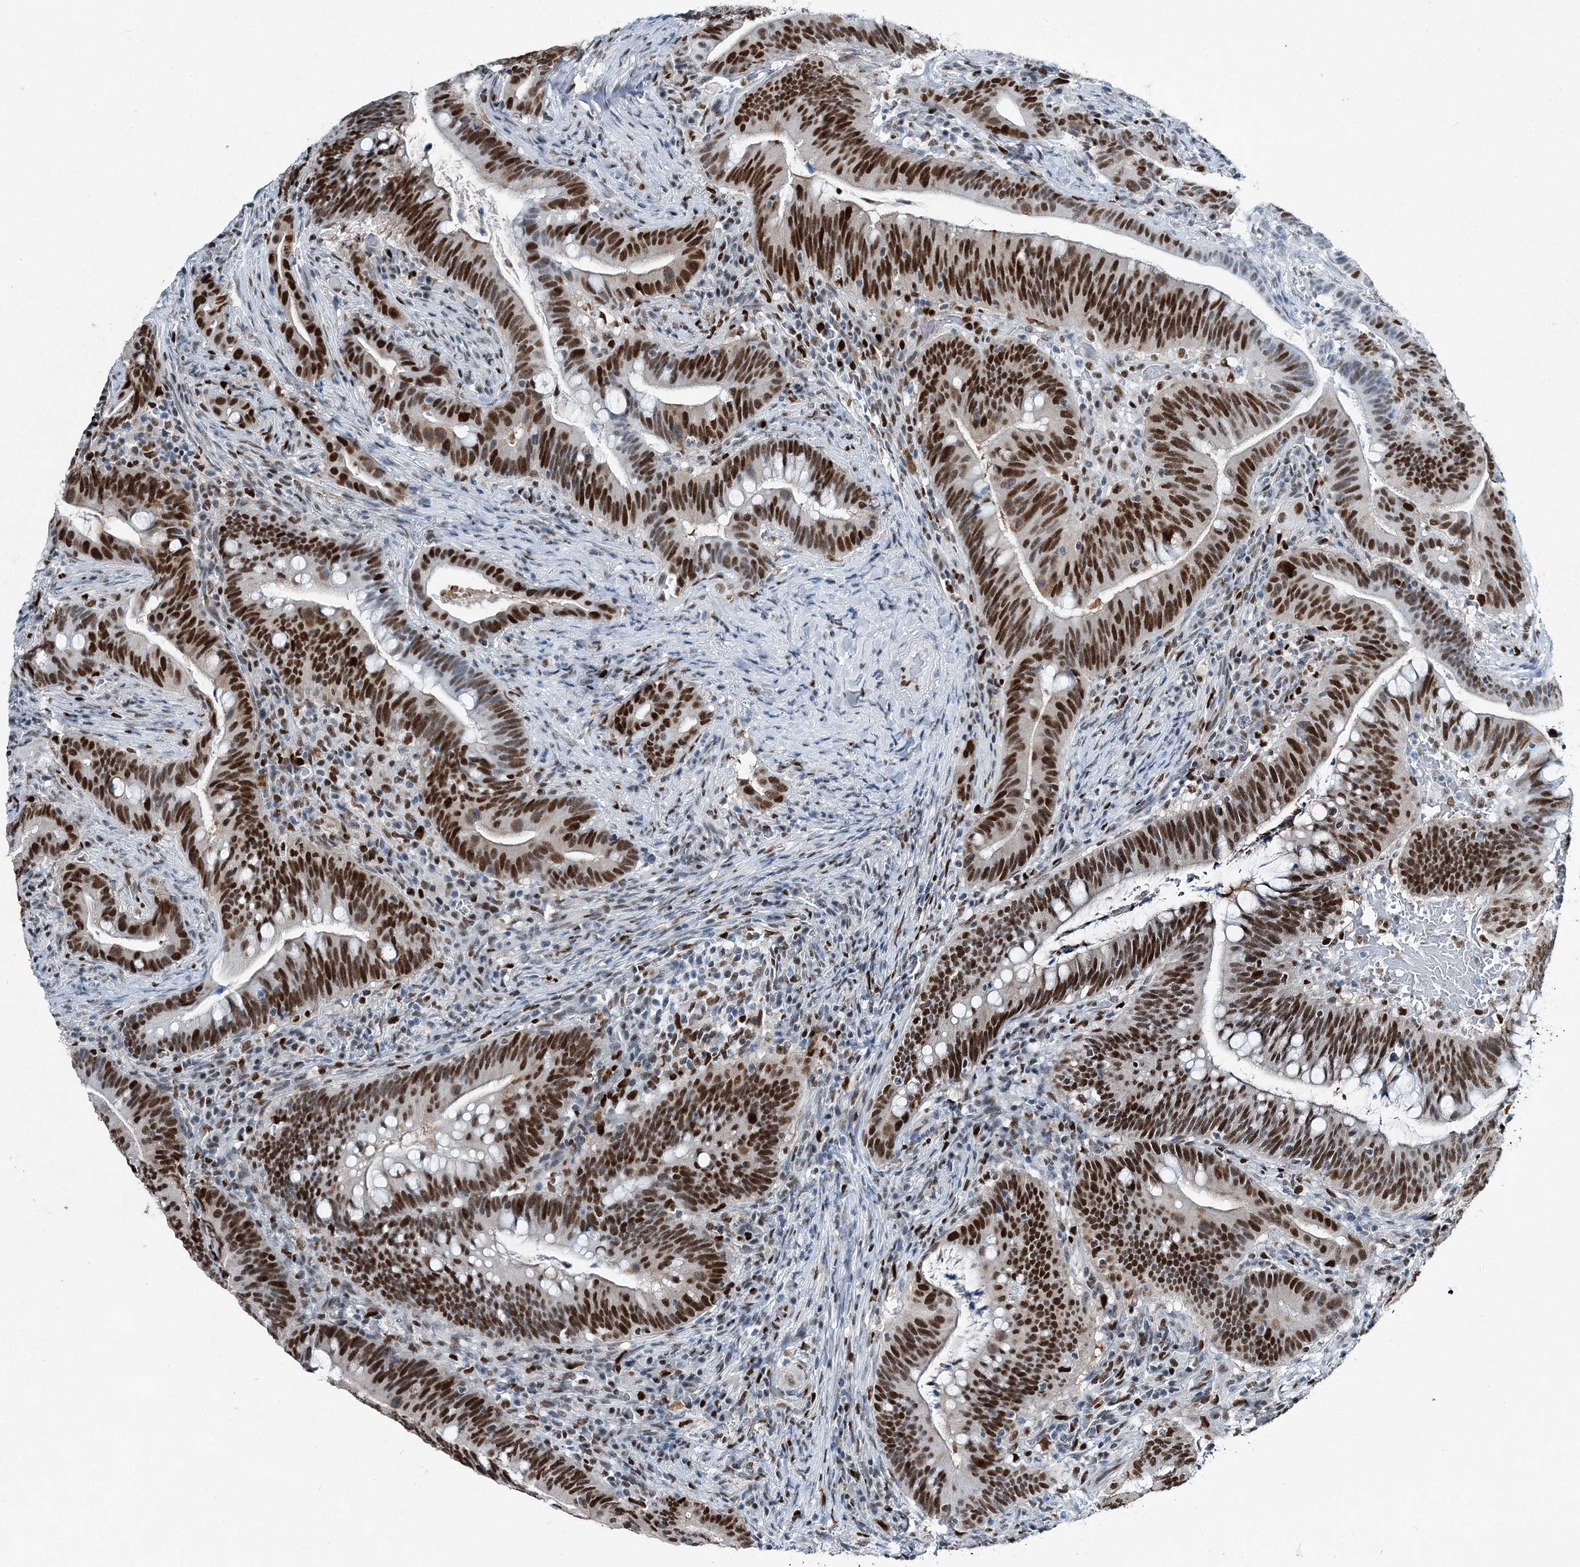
{"staining": {"intensity": "strong", "quantity": ">75%", "location": "nuclear"}, "tissue": "colorectal cancer", "cell_type": "Tumor cells", "image_type": "cancer", "snomed": [{"axis": "morphology", "description": "Adenocarcinoma, NOS"}, {"axis": "topography", "description": "Colon"}], "caption": "Colorectal cancer (adenocarcinoma) was stained to show a protein in brown. There is high levels of strong nuclear expression in about >75% of tumor cells. The protein of interest is shown in brown color, while the nuclei are stained blue.", "gene": "HAT1", "patient": {"sex": "female", "age": 66}}